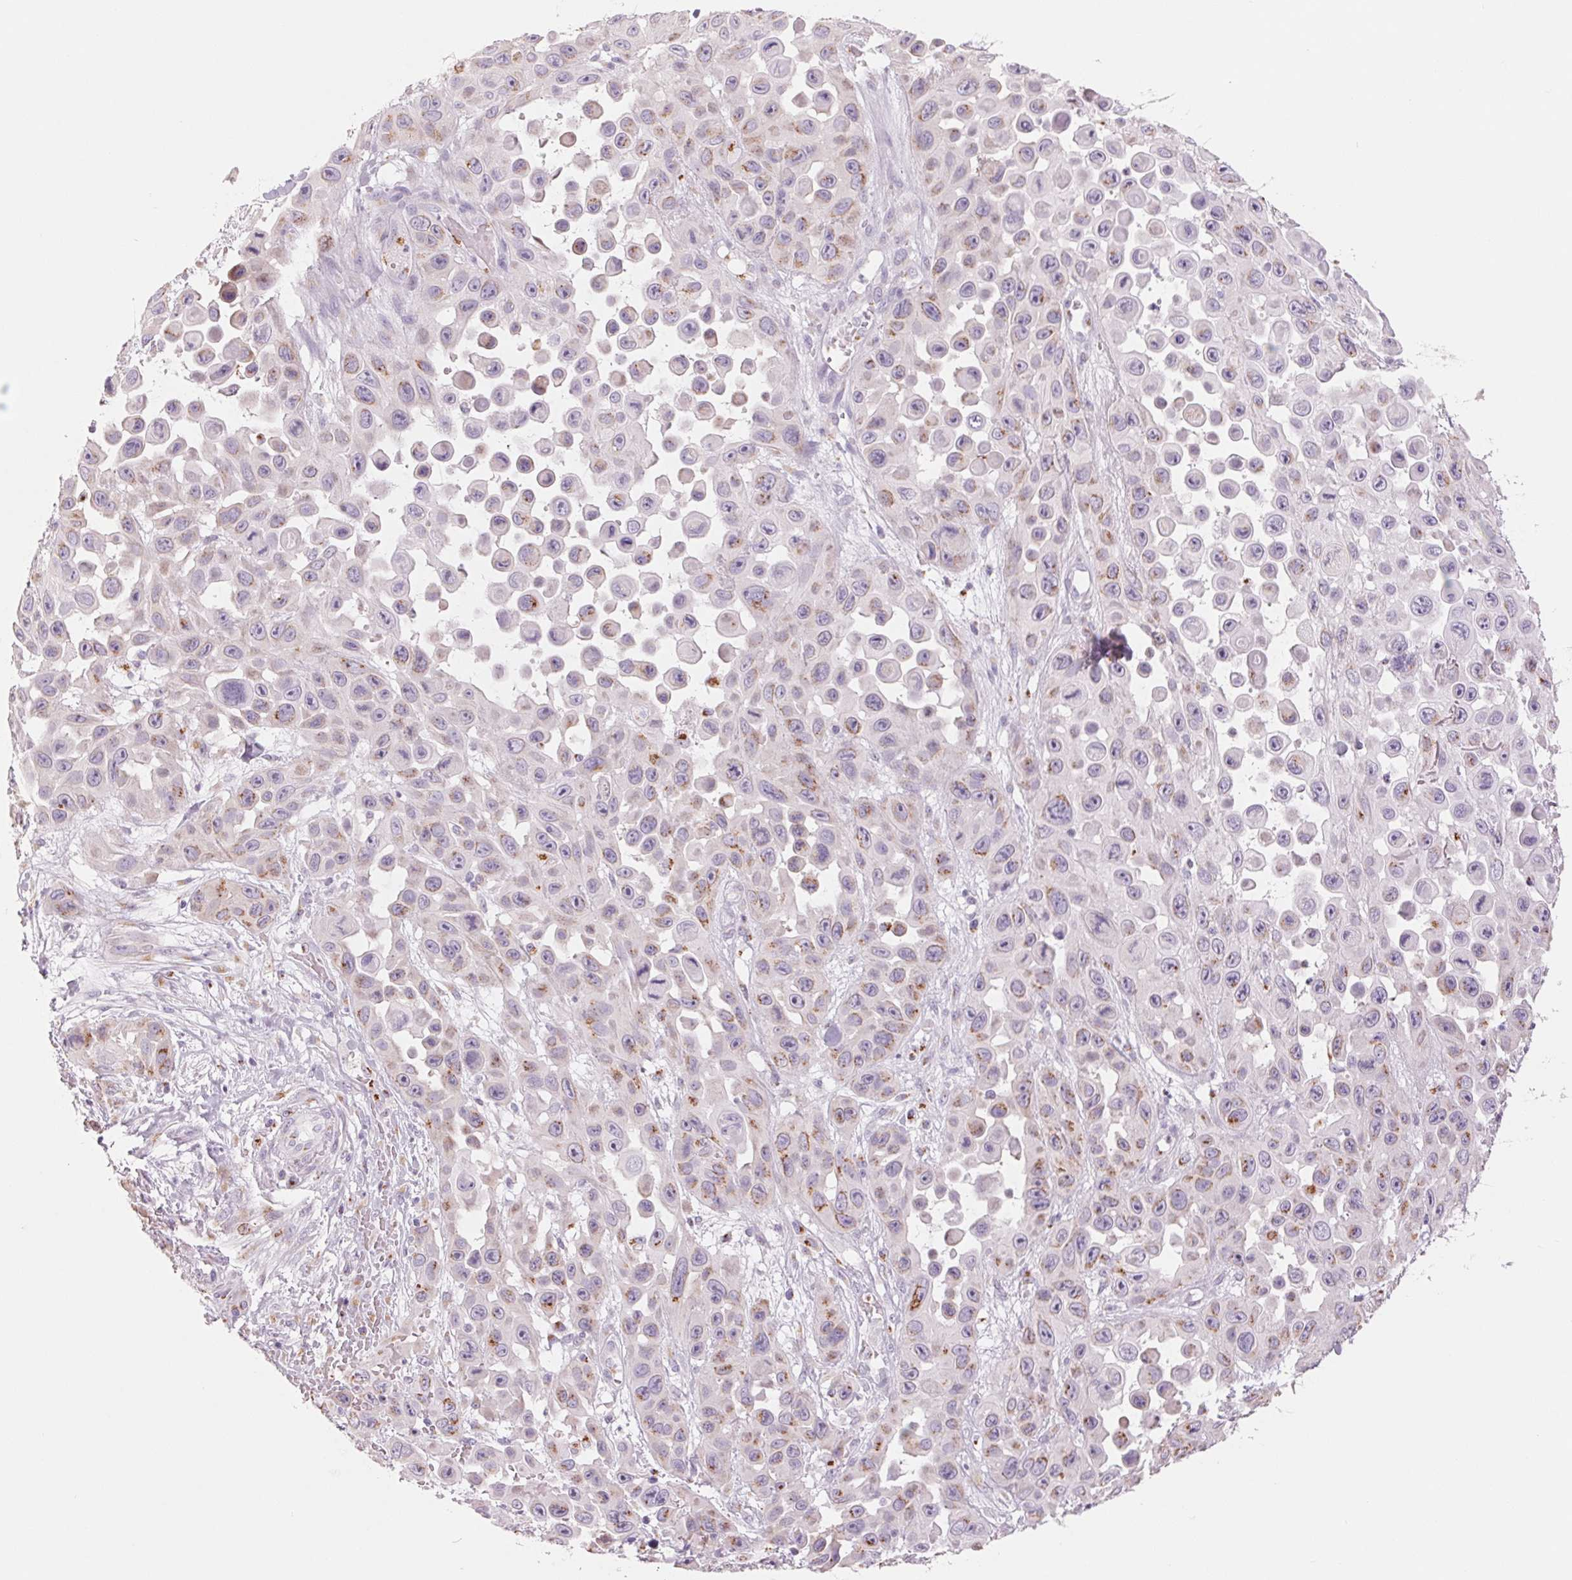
{"staining": {"intensity": "moderate", "quantity": "25%-75%", "location": "cytoplasmic/membranous"}, "tissue": "skin cancer", "cell_type": "Tumor cells", "image_type": "cancer", "snomed": [{"axis": "morphology", "description": "Squamous cell carcinoma, NOS"}, {"axis": "topography", "description": "Skin"}], "caption": "Skin squamous cell carcinoma stained with immunohistochemistry (IHC) reveals moderate cytoplasmic/membranous positivity in approximately 25%-75% of tumor cells.", "gene": "GALNT7", "patient": {"sex": "male", "age": 81}}